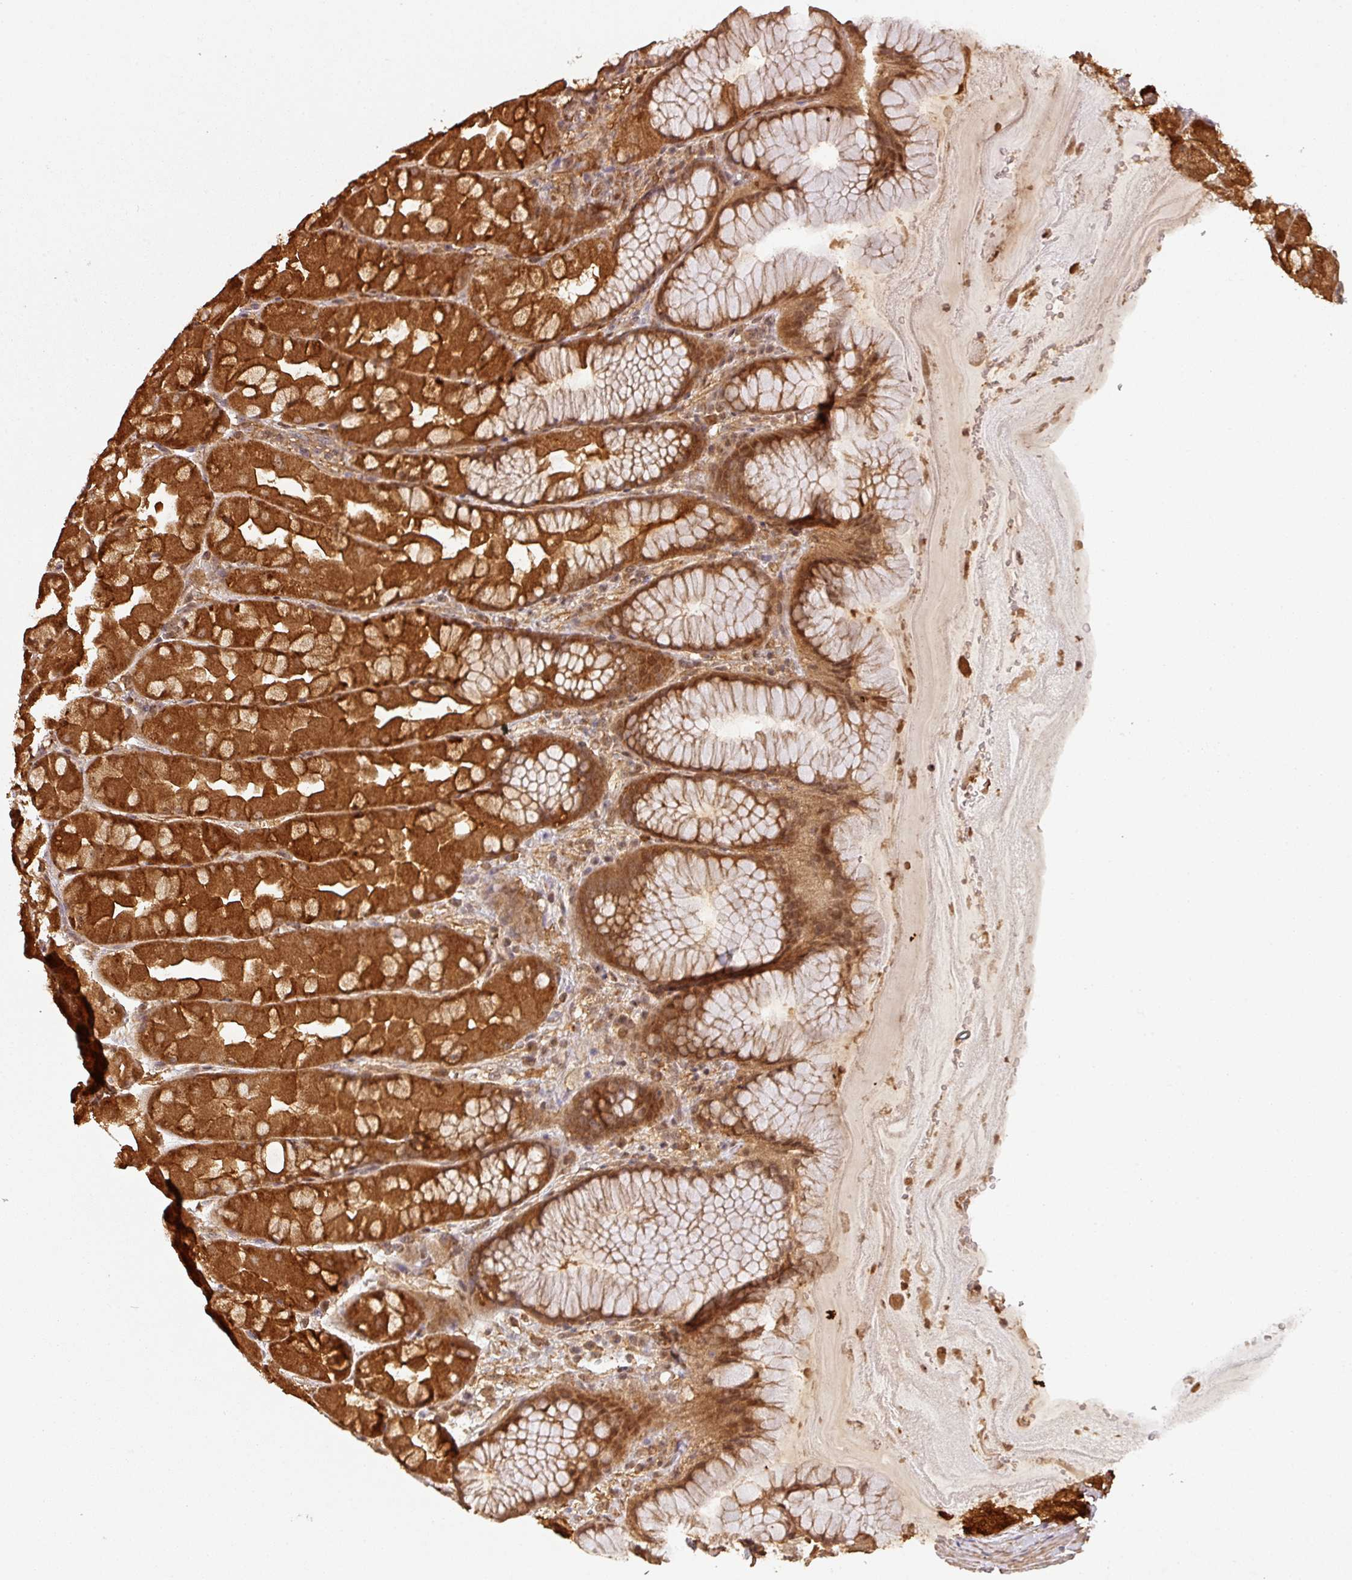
{"staining": {"intensity": "strong", "quantity": ">75%", "location": "cytoplasmic/membranous"}, "tissue": "stomach", "cell_type": "Glandular cells", "image_type": "normal", "snomed": [{"axis": "morphology", "description": "Normal tissue, NOS"}, {"axis": "topography", "description": "Stomach"}], "caption": "Immunohistochemistry photomicrograph of benign stomach: human stomach stained using immunohistochemistry (IHC) exhibits high levels of strong protein expression localized specifically in the cytoplasmic/membranous of glandular cells, appearing as a cytoplasmic/membranous brown color.", "gene": "ZNF322", "patient": {"sex": "male", "age": 57}}